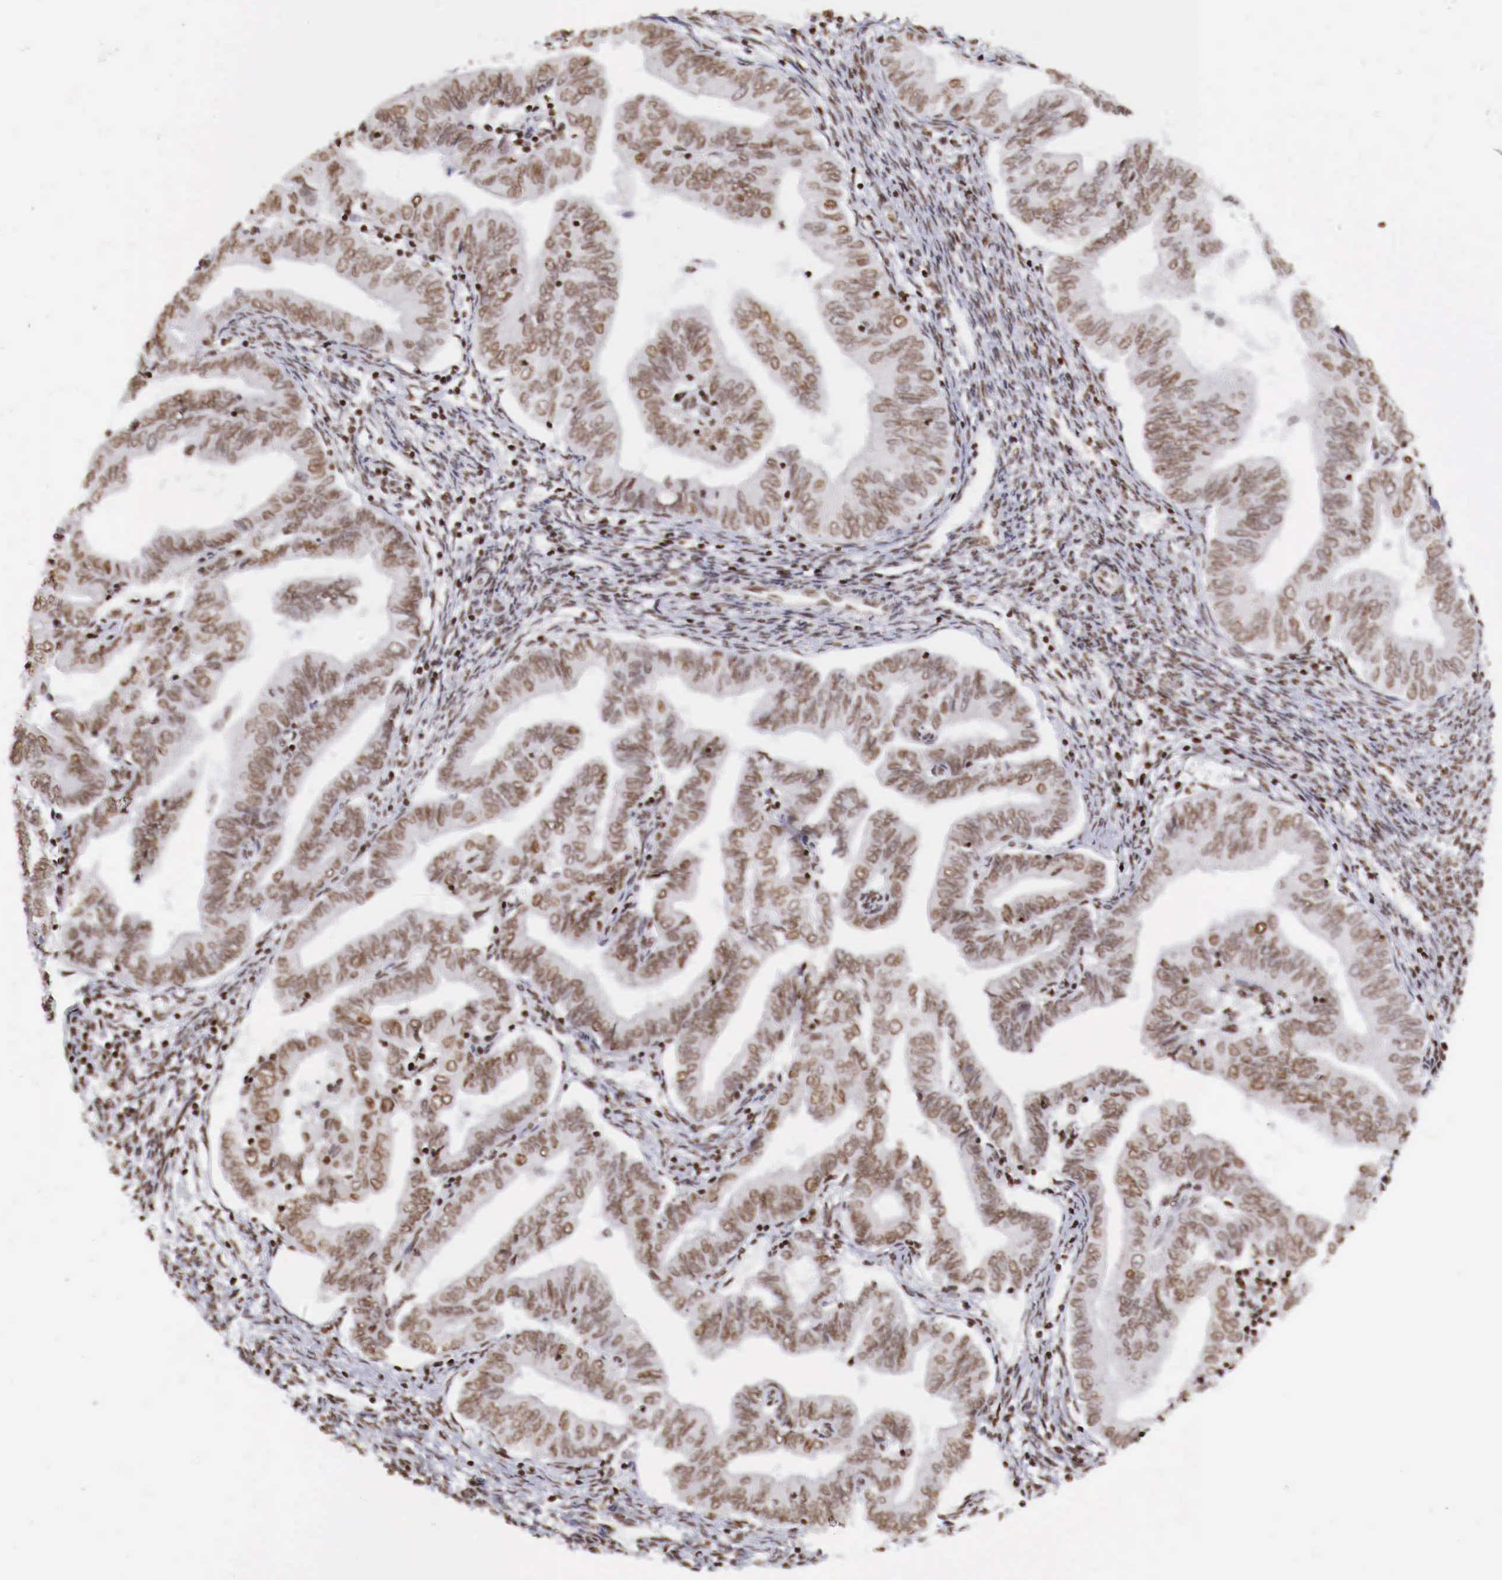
{"staining": {"intensity": "moderate", "quantity": ">75%", "location": "nuclear"}, "tissue": "endometrial cancer", "cell_type": "Tumor cells", "image_type": "cancer", "snomed": [{"axis": "morphology", "description": "Adenocarcinoma, NOS"}, {"axis": "topography", "description": "Endometrium"}], "caption": "A medium amount of moderate nuclear positivity is identified in about >75% of tumor cells in adenocarcinoma (endometrial) tissue.", "gene": "MAX", "patient": {"sex": "female", "age": 51}}